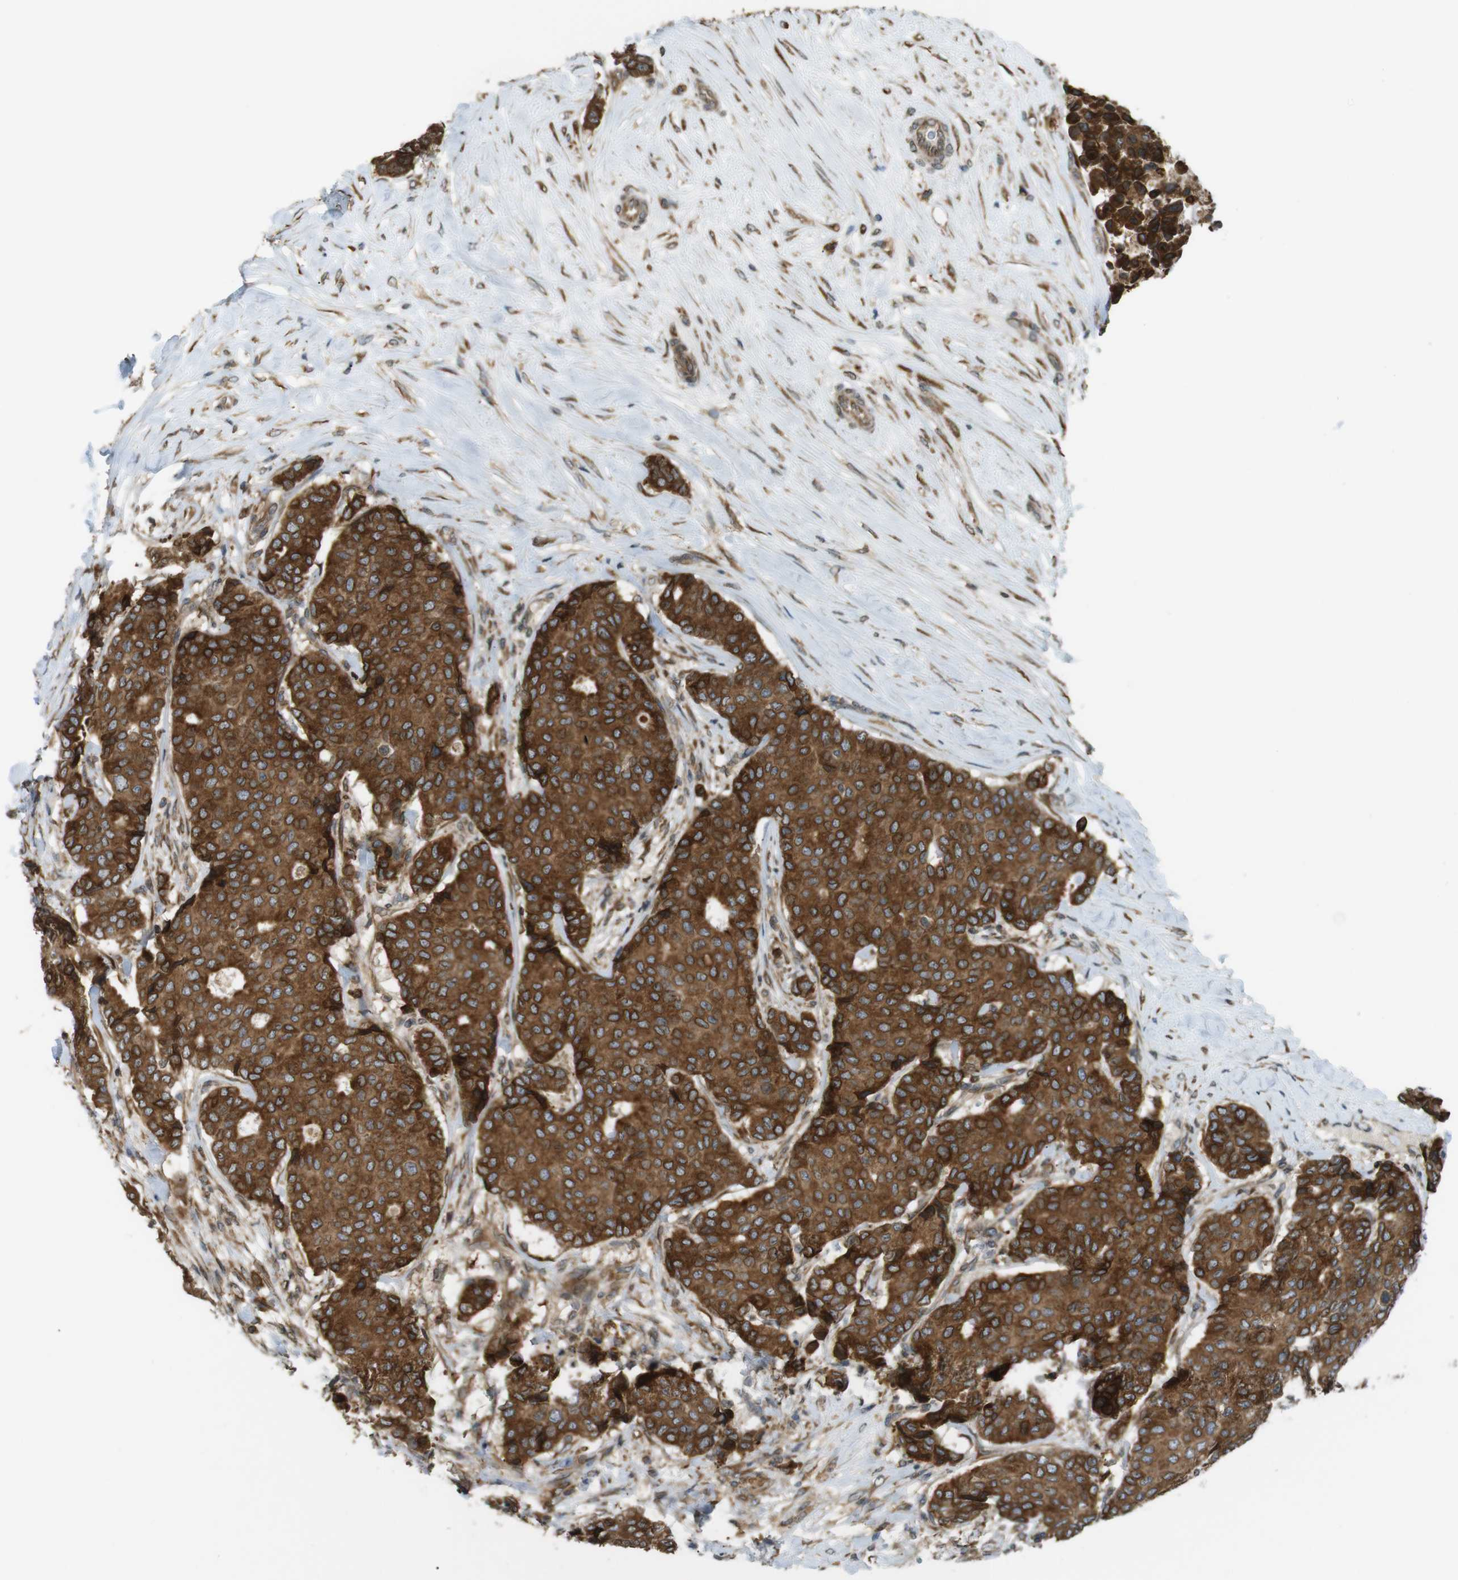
{"staining": {"intensity": "strong", "quantity": ">75%", "location": "cytoplasmic/membranous"}, "tissue": "breast cancer", "cell_type": "Tumor cells", "image_type": "cancer", "snomed": [{"axis": "morphology", "description": "Duct carcinoma"}, {"axis": "topography", "description": "Breast"}], "caption": "This is an image of immunohistochemistry staining of infiltrating ductal carcinoma (breast), which shows strong staining in the cytoplasmic/membranous of tumor cells.", "gene": "TMED4", "patient": {"sex": "female", "age": 75}}